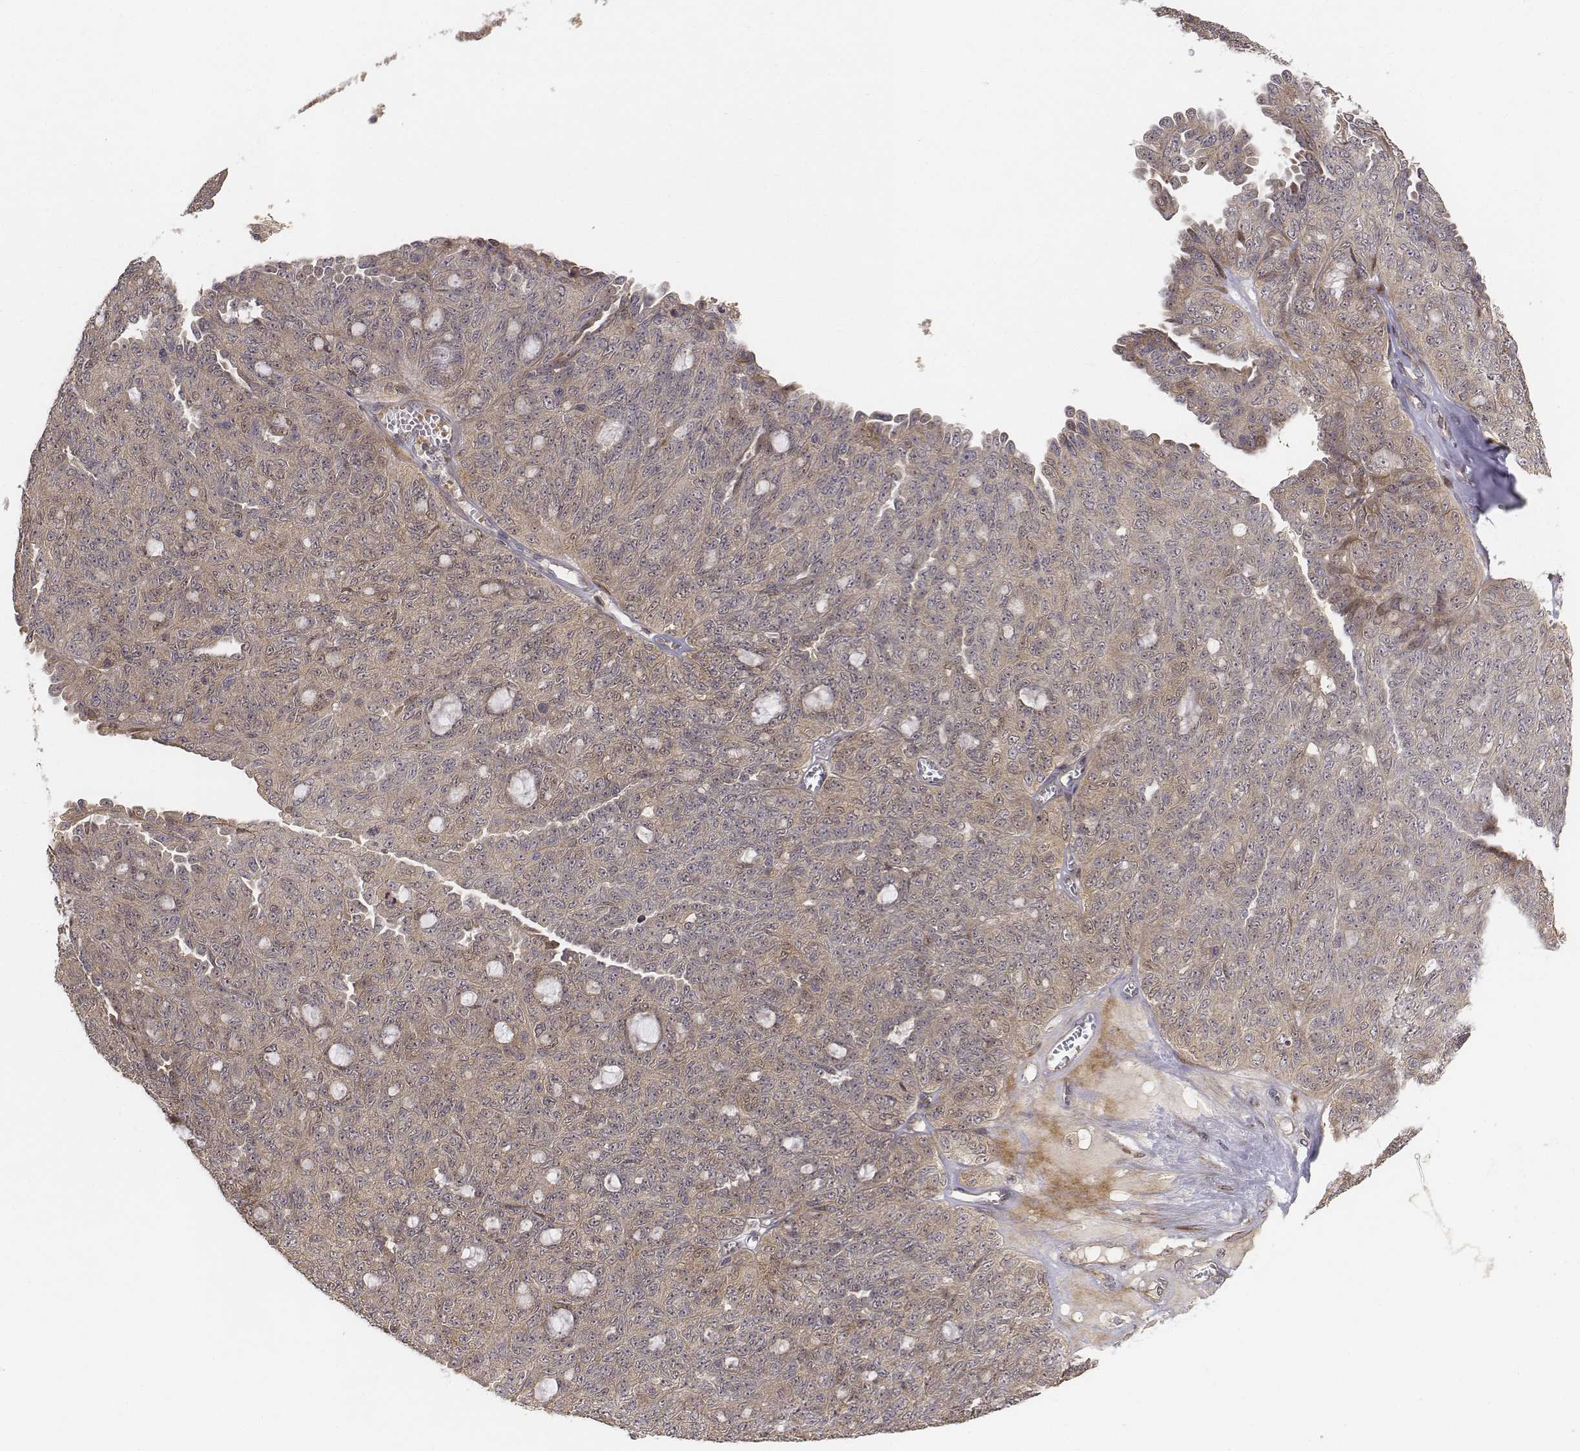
{"staining": {"intensity": "weak", "quantity": "<25%", "location": "cytoplasmic/membranous"}, "tissue": "ovarian cancer", "cell_type": "Tumor cells", "image_type": "cancer", "snomed": [{"axis": "morphology", "description": "Cystadenocarcinoma, serous, NOS"}, {"axis": "topography", "description": "Ovary"}], "caption": "Immunohistochemical staining of human ovarian cancer displays no significant expression in tumor cells.", "gene": "FBXO21", "patient": {"sex": "female", "age": 71}}